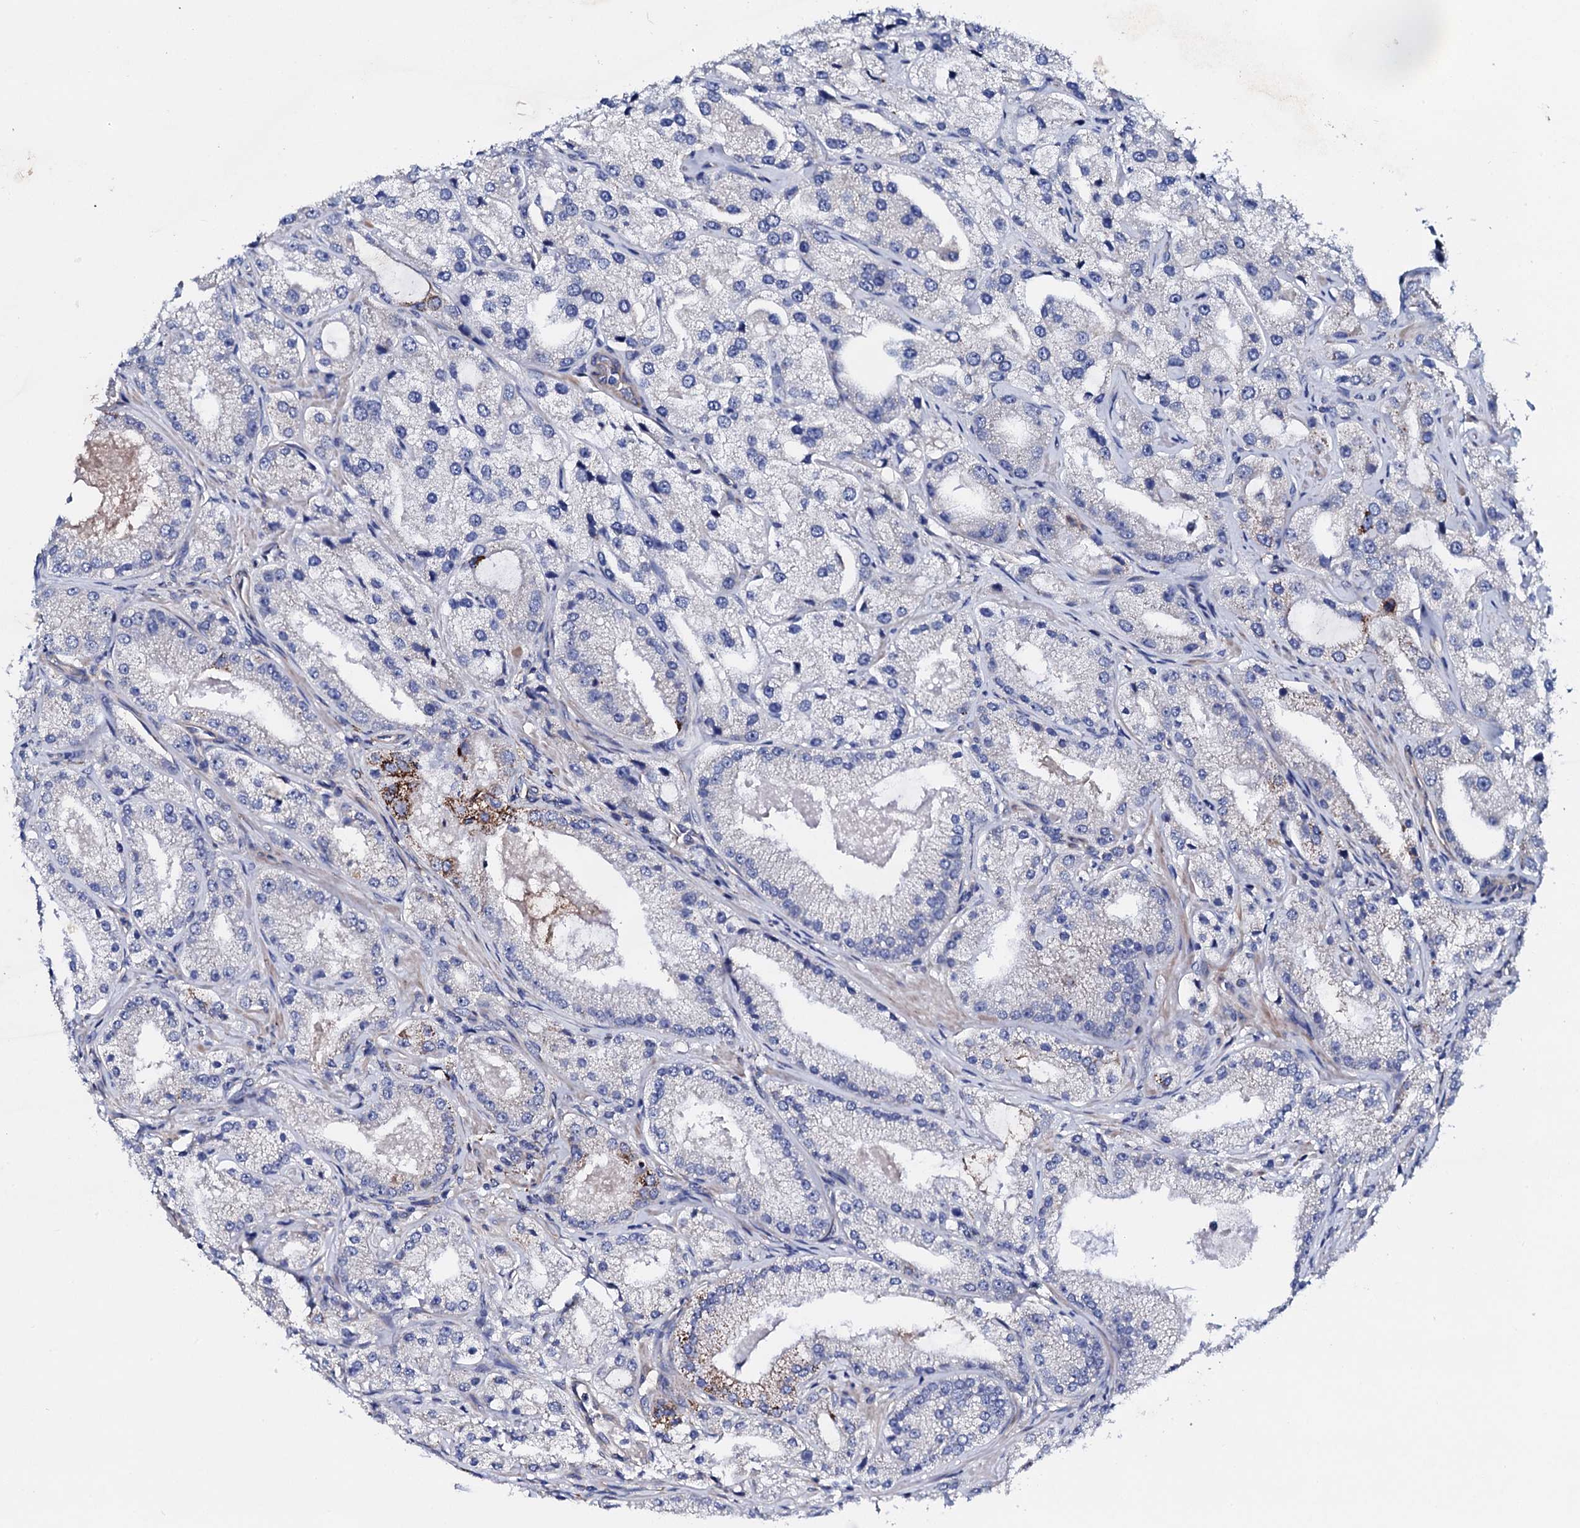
{"staining": {"intensity": "negative", "quantity": "none", "location": "none"}, "tissue": "prostate cancer", "cell_type": "Tumor cells", "image_type": "cancer", "snomed": [{"axis": "morphology", "description": "Adenocarcinoma, Low grade"}, {"axis": "topography", "description": "Prostate"}], "caption": "Protein analysis of prostate adenocarcinoma (low-grade) demonstrates no significant expression in tumor cells.", "gene": "KLHL32", "patient": {"sex": "male", "age": 69}}